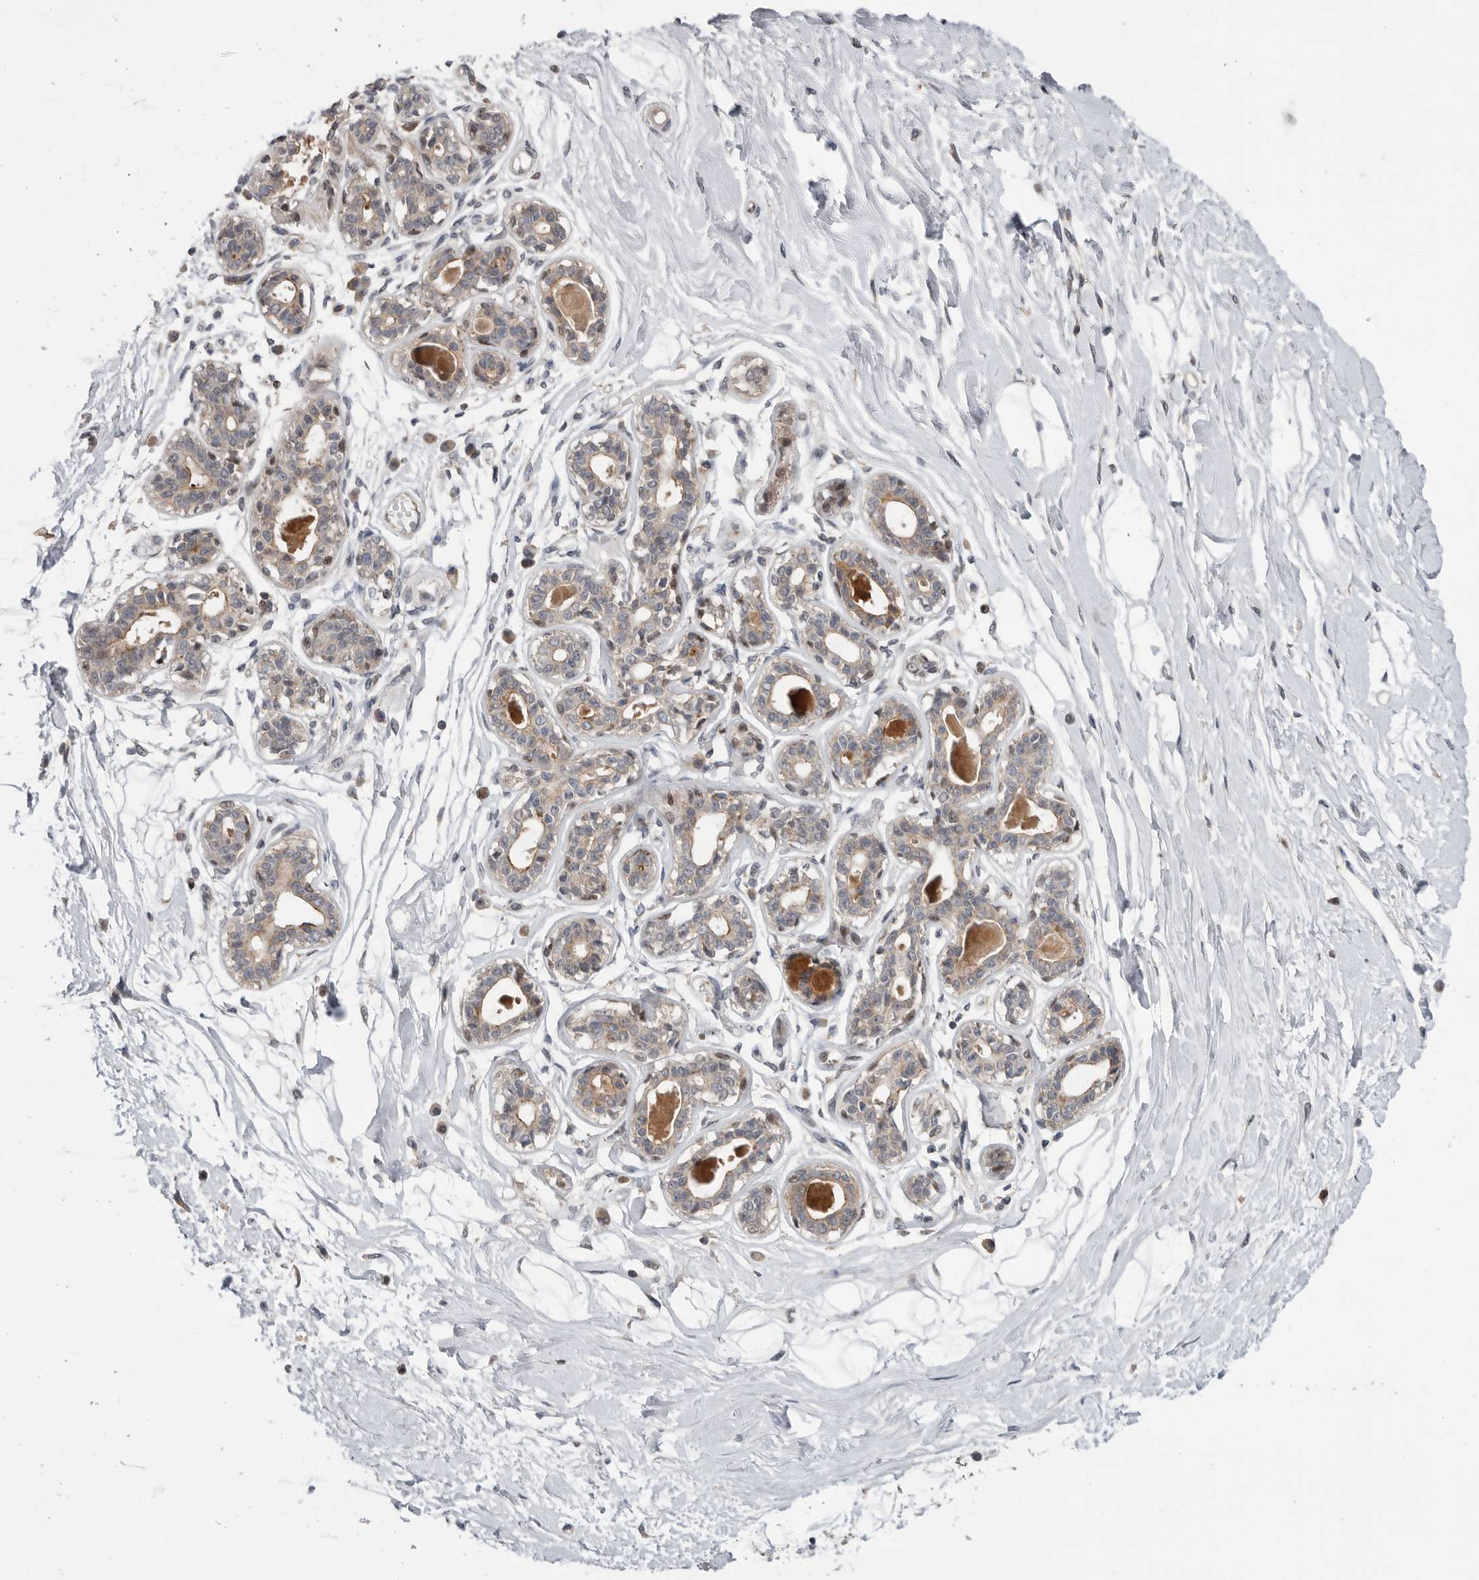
{"staining": {"intensity": "negative", "quantity": "none", "location": "none"}, "tissue": "breast", "cell_type": "Adipocytes", "image_type": "normal", "snomed": [{"axis": "morphology", "description": "Normal tissue, NOS"}, {"axis": "topography", "description": "Breast"}], "caption": "Benign breast was stained to show a protein in brown. There is no significant positivity in adipocytes. Brightfield microscopy of immunohistochemistry (IHC) stained with DAB (3,3'-diaminobenzidine) (brown) and hematoxylin (blue), captured at high magnification.", "gene": "KLK5", "patient": {"sex": "female", "age": 45}}